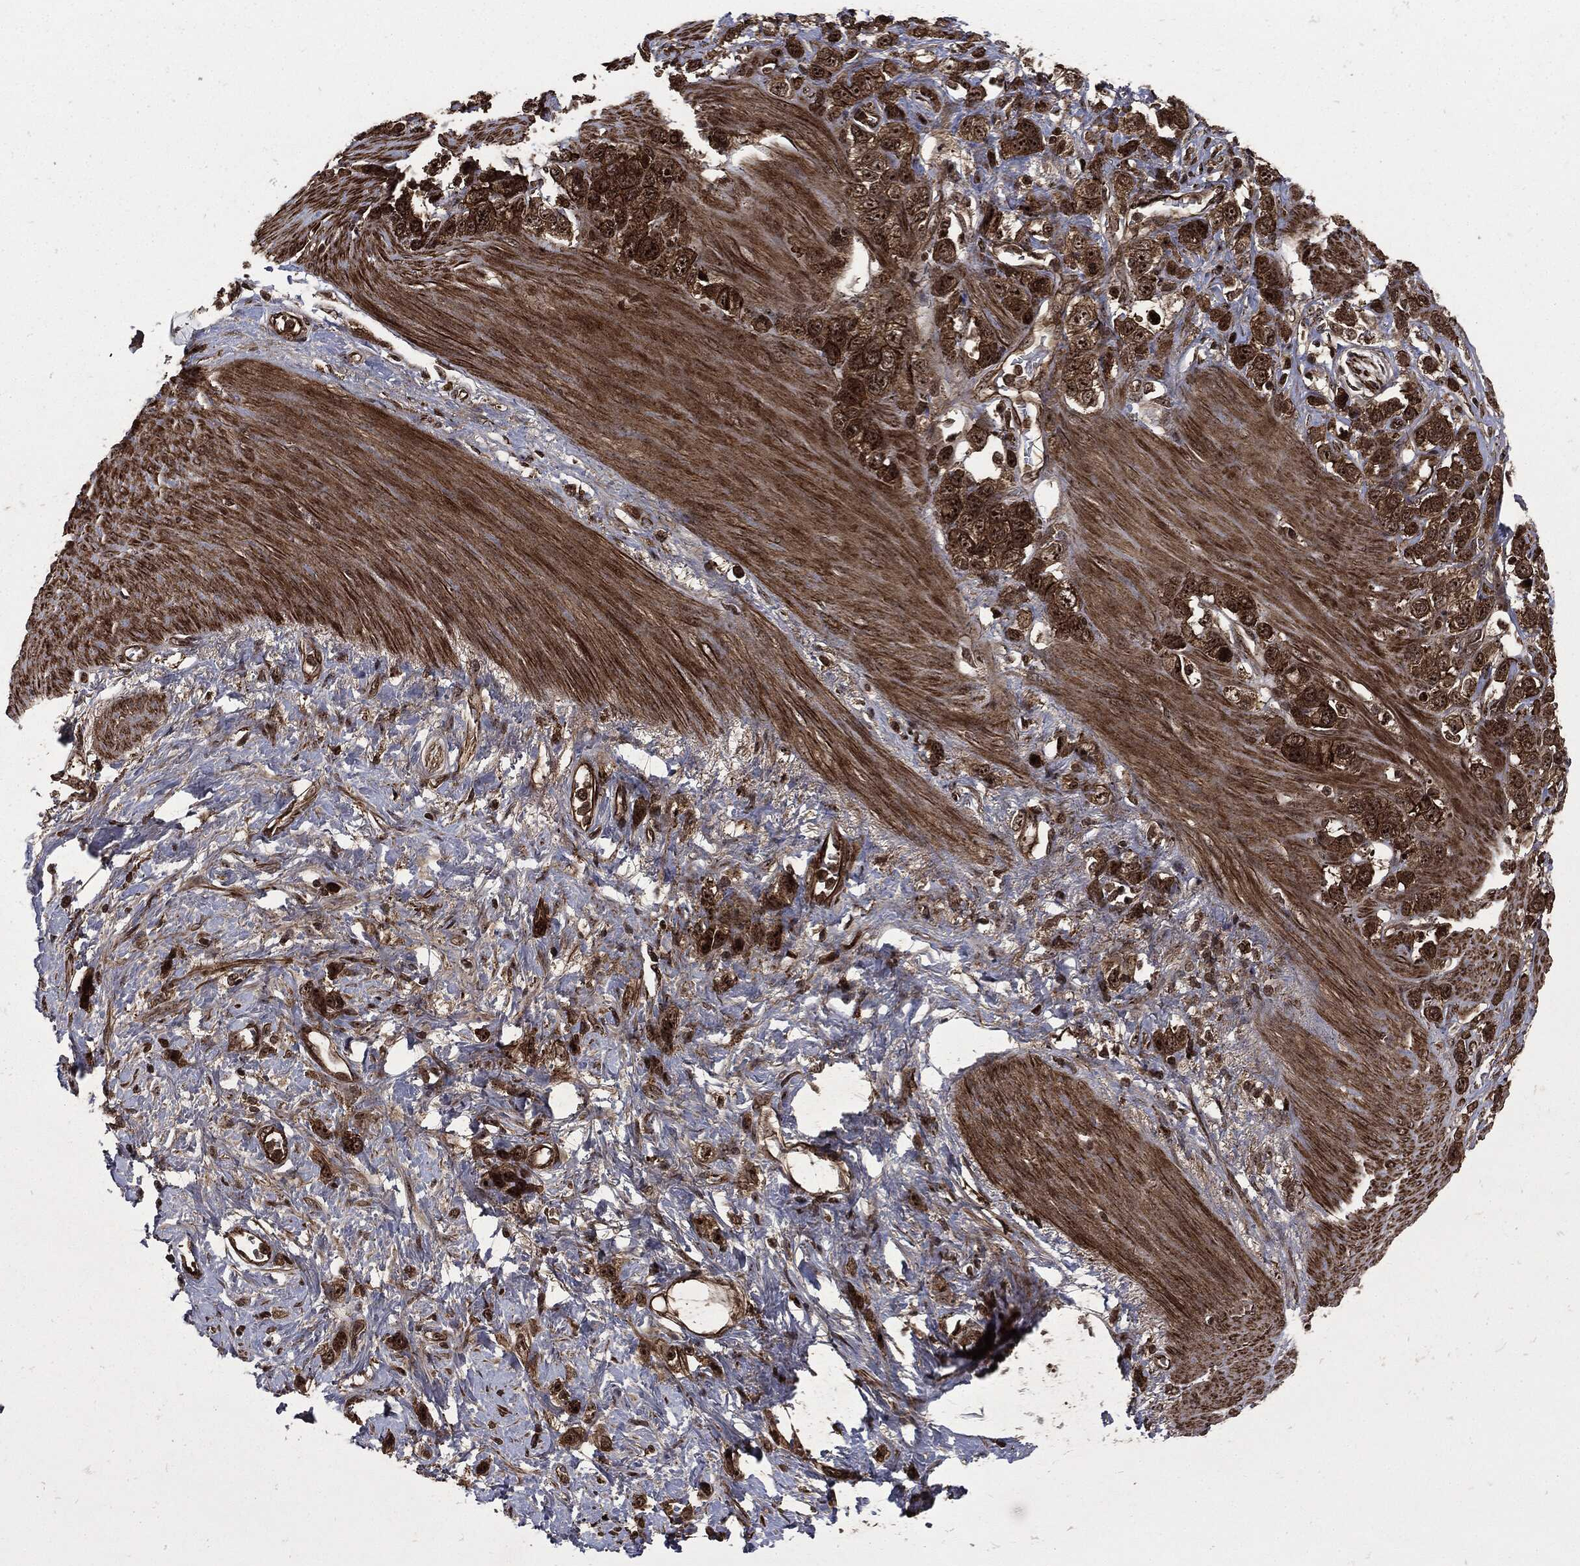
{"staining": {"intensity": "strong", "quantity": ">75%", "location": "cytoplasmic/membranous,nuclear"}, "tissue": "stomach cancer", "cell_type": "Tumor cells", "image_type": "cancer", "snomed": [{"axis": "morphology", "description": "Adenocarcinoma, NOS"}, {"axis": "topography", "description": "Stomach"}], "caption": "Protein expression analysis of stomach cancer (adenocarcinoma) reveals strong cytoplasmic/membranous and nuclear staining in approximately >75% of tumor cells. The protein of interest is stained brown, and the nuclei are stained in blue (DAB (3,3'-diaminobenzidine) IHC with brightfield microscopy, high magnification).", "gene": "CARD6", "patient": {"sex": "female", "age": 65}}